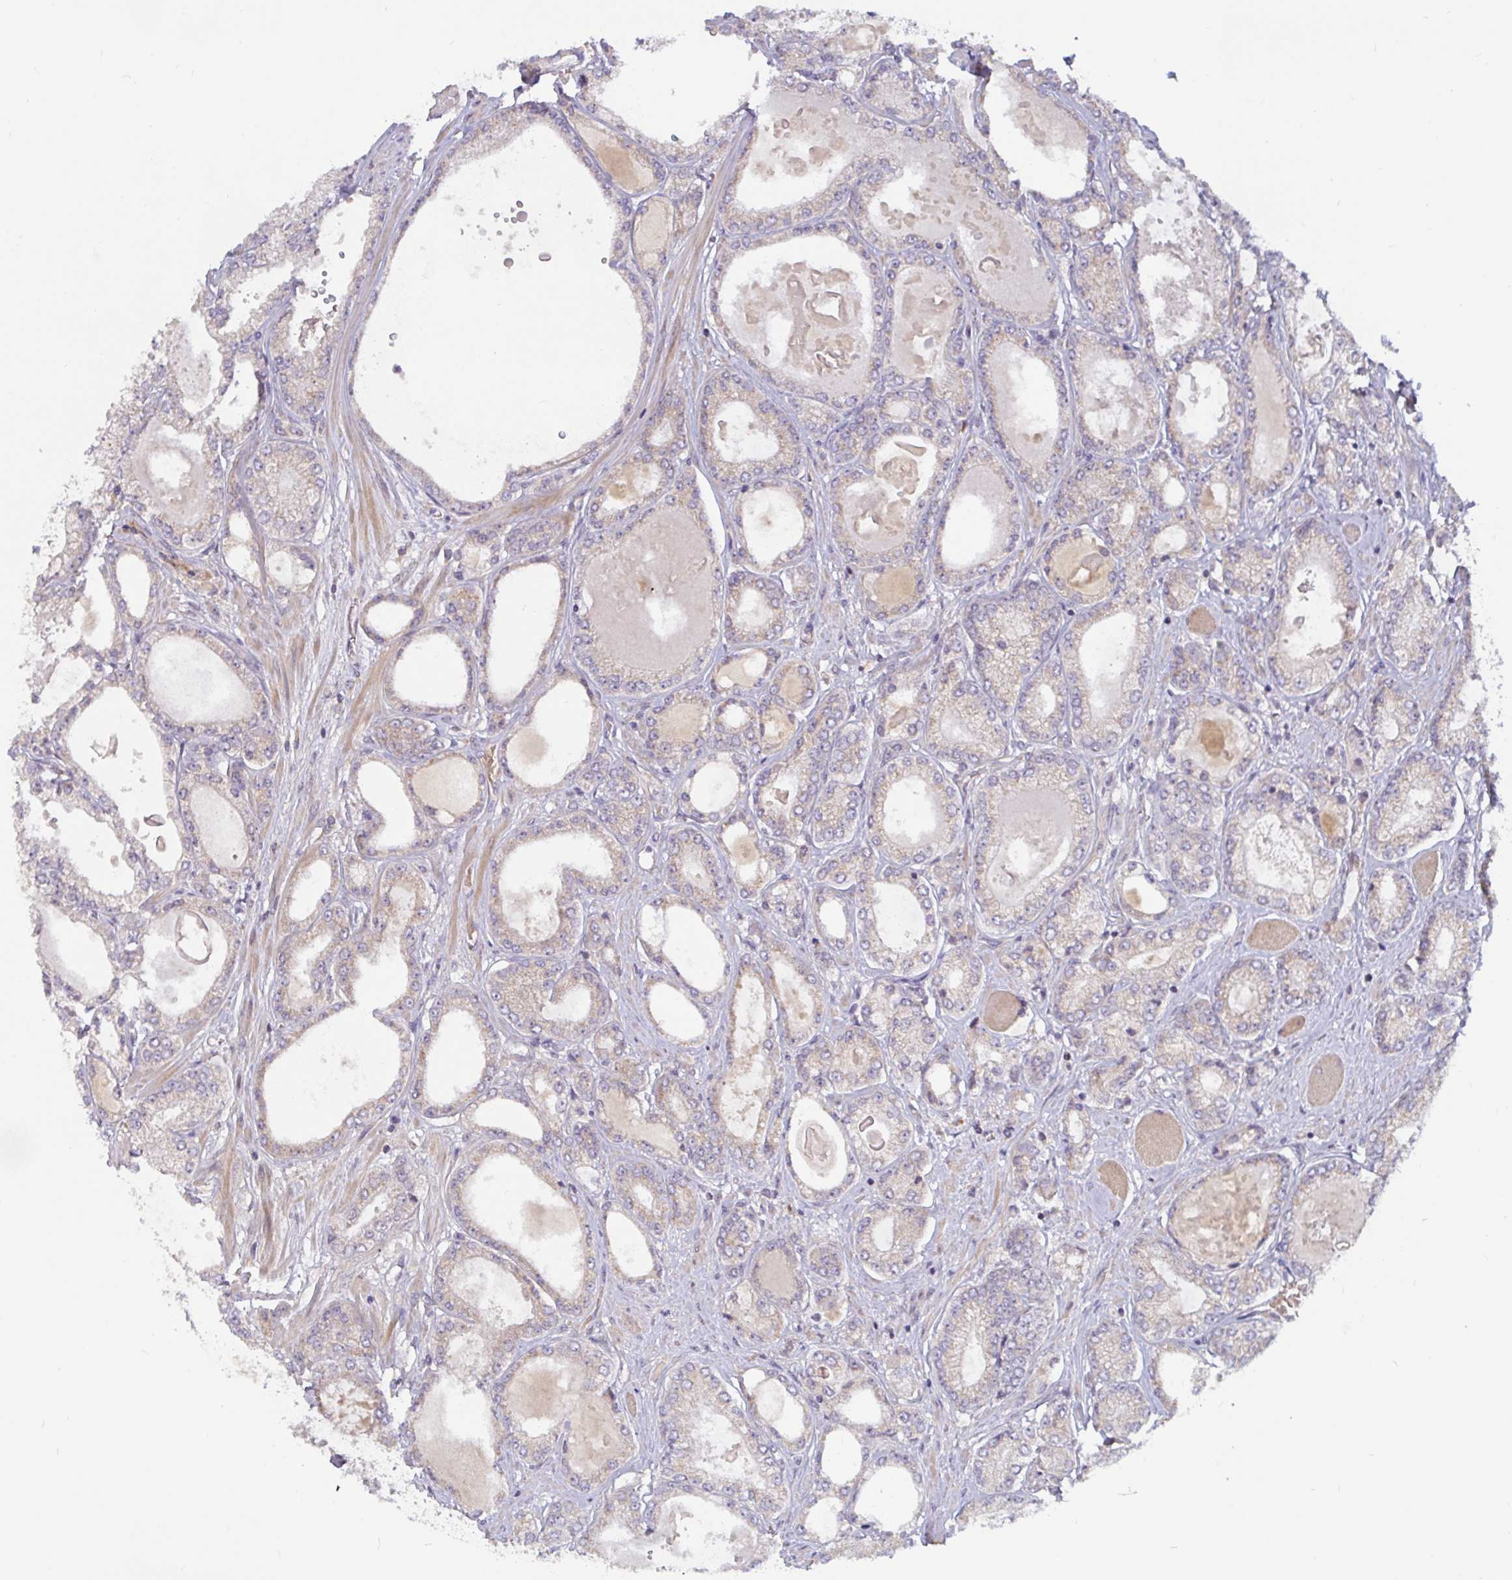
{"staining": {"intensity": "weak", "quantity": "<25%", "location": "cytoplasmic/membranous"}, "tissue": "prostate cancer", "cell_type": "Tumor cells", "image_type": "cancer", "snomed": [{"axis": "morphology", "description": "Adenocarcinoma, High grade"}, {"axis": "topography", "description": "Prostate"}], "caption": "Immunohistochemistry (IHC) image of neoplastic tissue: human prostate adenocarcinoma (high-grade) stained with DAB (3,3'-diaminobenzidine) reveals no significant protein staining in tumor cells. (DAB (3,3'-diaminobenzidine) IHC, high magnification).", "gene": "LARP1", "patient": {"sex": "male", "age": 68}}